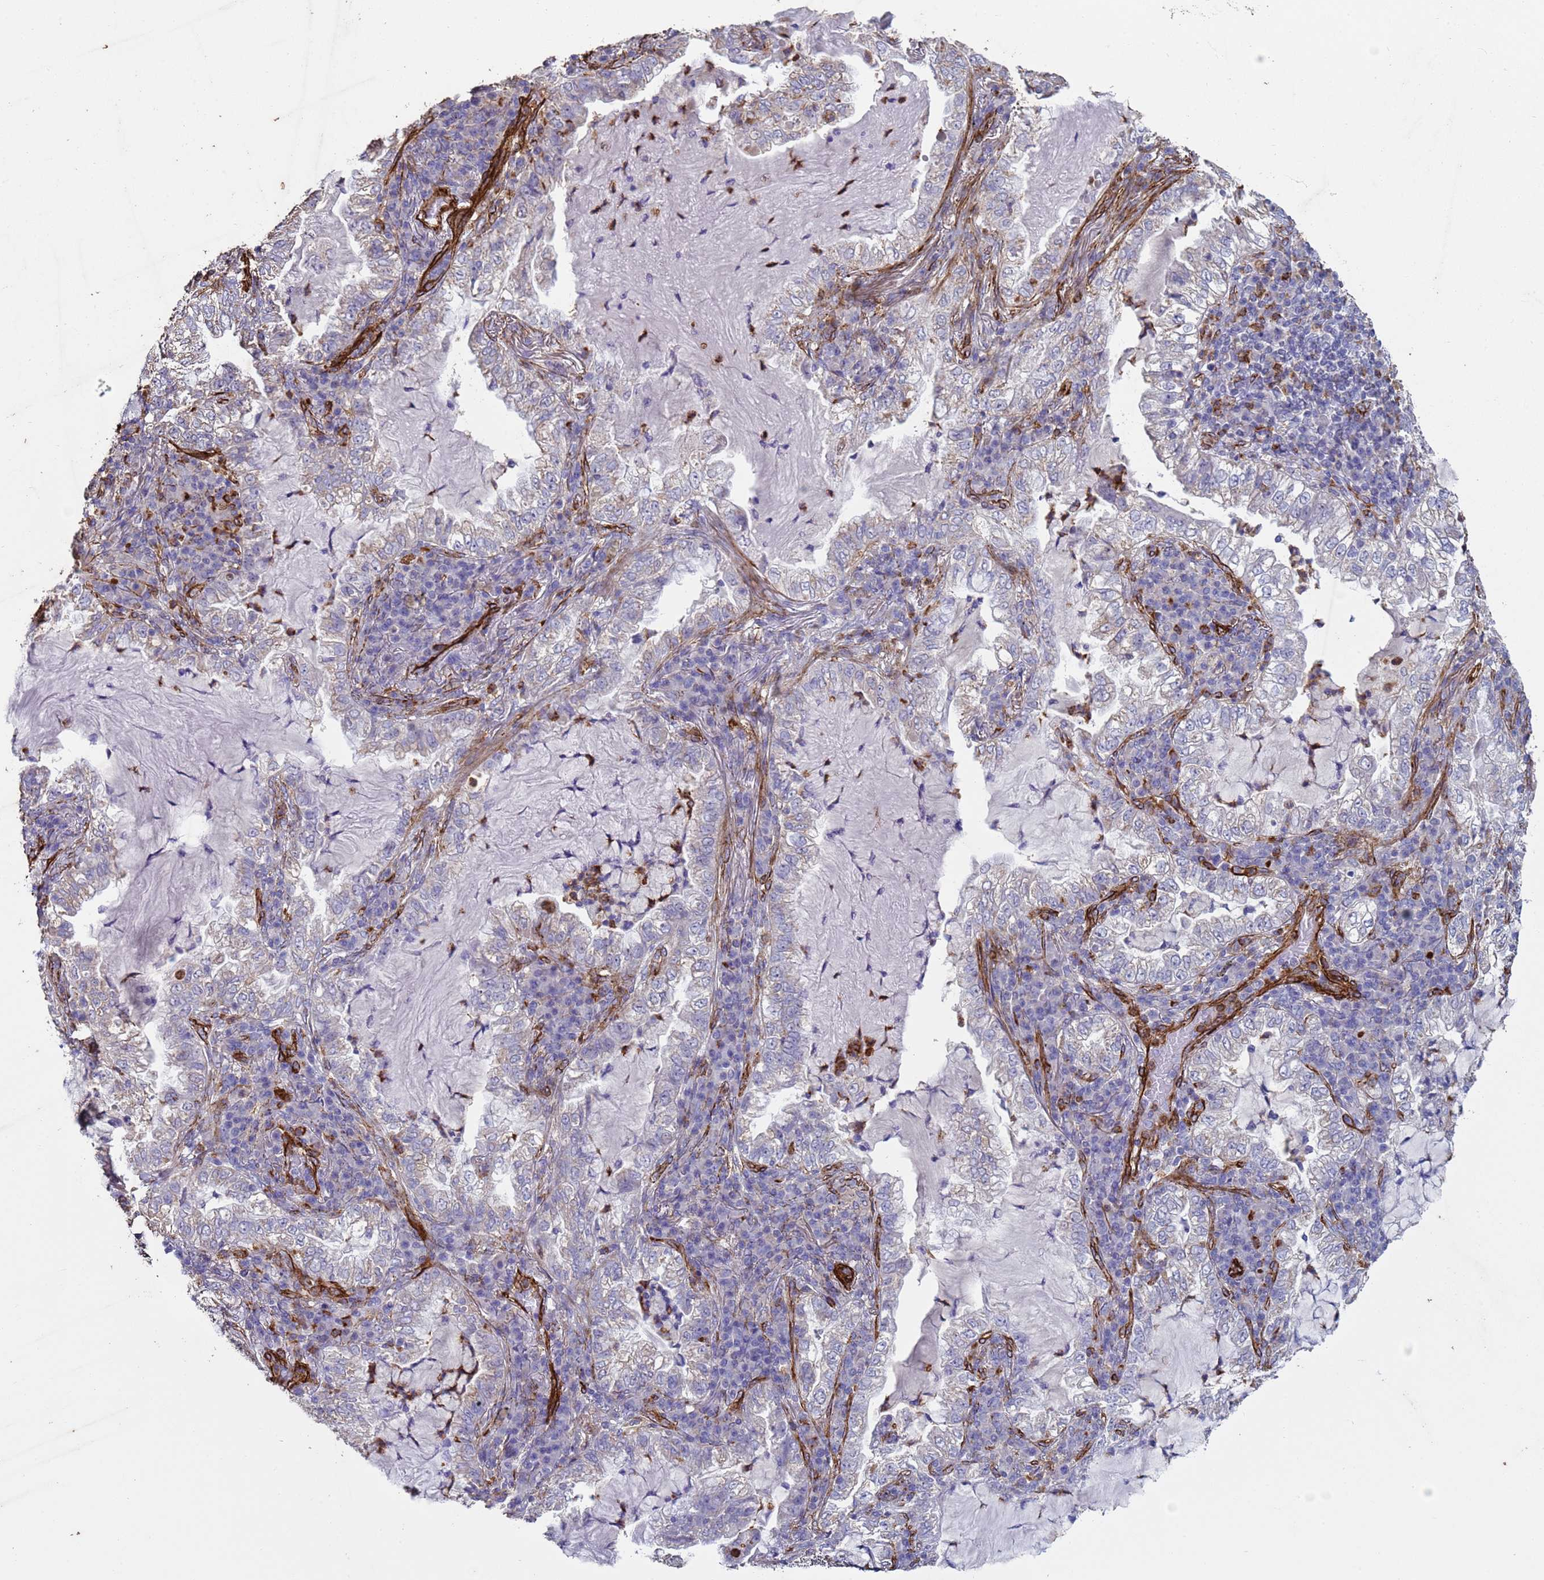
{"staining": {"intensity": "negative", "quantity": "none", "location": "none"}, "tissue": "lung cancer", "cell_type": "Tumor cells", "image_type": "cancer", "snomed": [{"axis": "morphology", "description": "Adenocarcinoma, NOS"}, {"axis": "topography", "description": "Lung"}], "caption": "Tumor cells show no significant expression in adenocarcinoma (lung).", "gene": "GASK1A", "patient": {"sex": "female", "age": 73}}